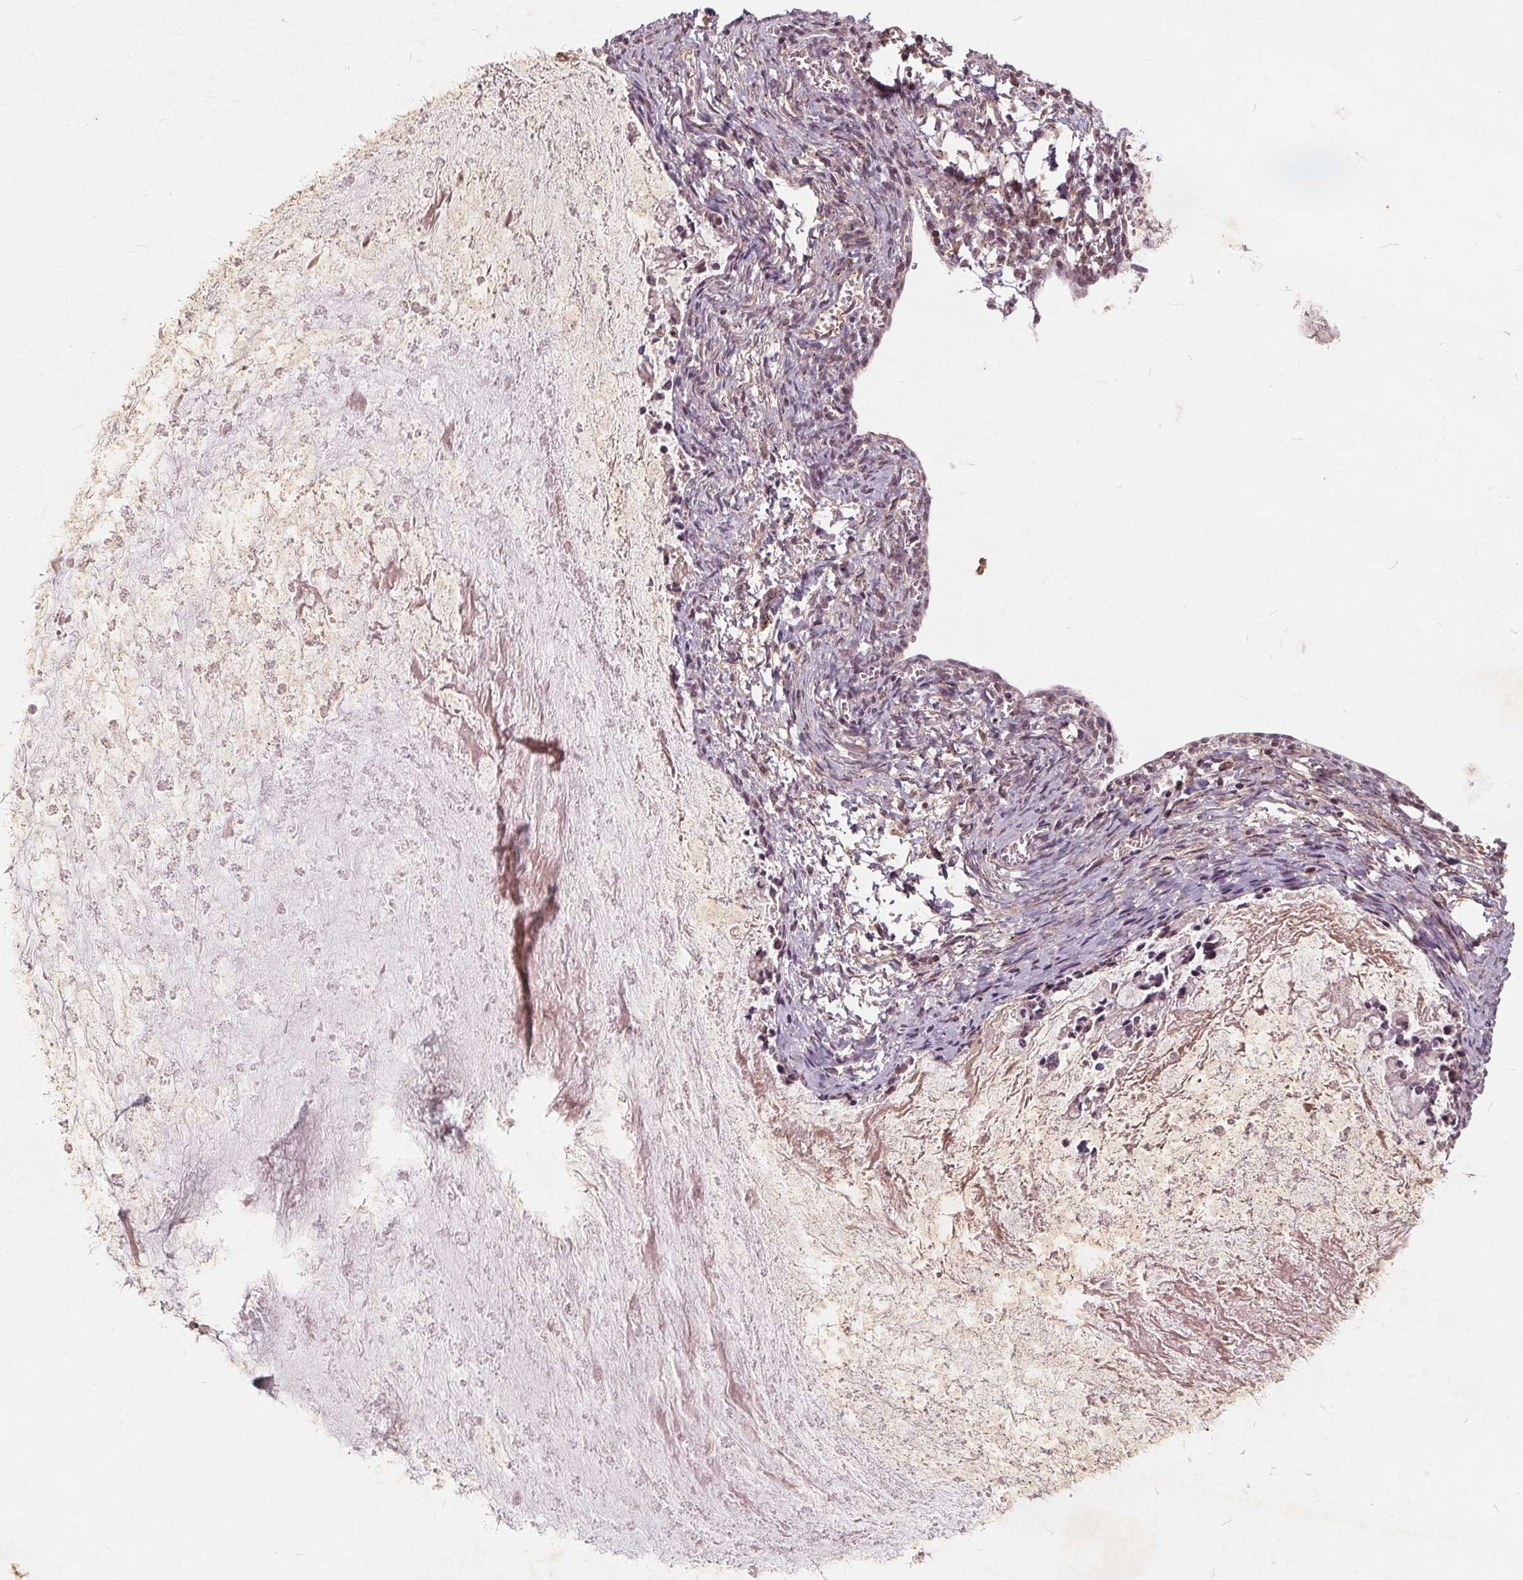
{"staining": {"intensity": "weak", "quantity": "<25%", "location": "cytoplasmic/membranous"}, "tissue": "ovarian cancer", "cell_type": "Tumor cells", "image_type": "cancer", "snomed": [{"axis": "morphology", "description": "Cystadenocarcinoma, mucinous, NOS"}, {"axis": "topography", "description": "Ovary"}], "caption": "Tumor cells show no significant staining in mucinous cystadenocarcinoma (ovarian).", "gene": "CSNK1G2", "patient": {"sex": "female", "age": 67}}